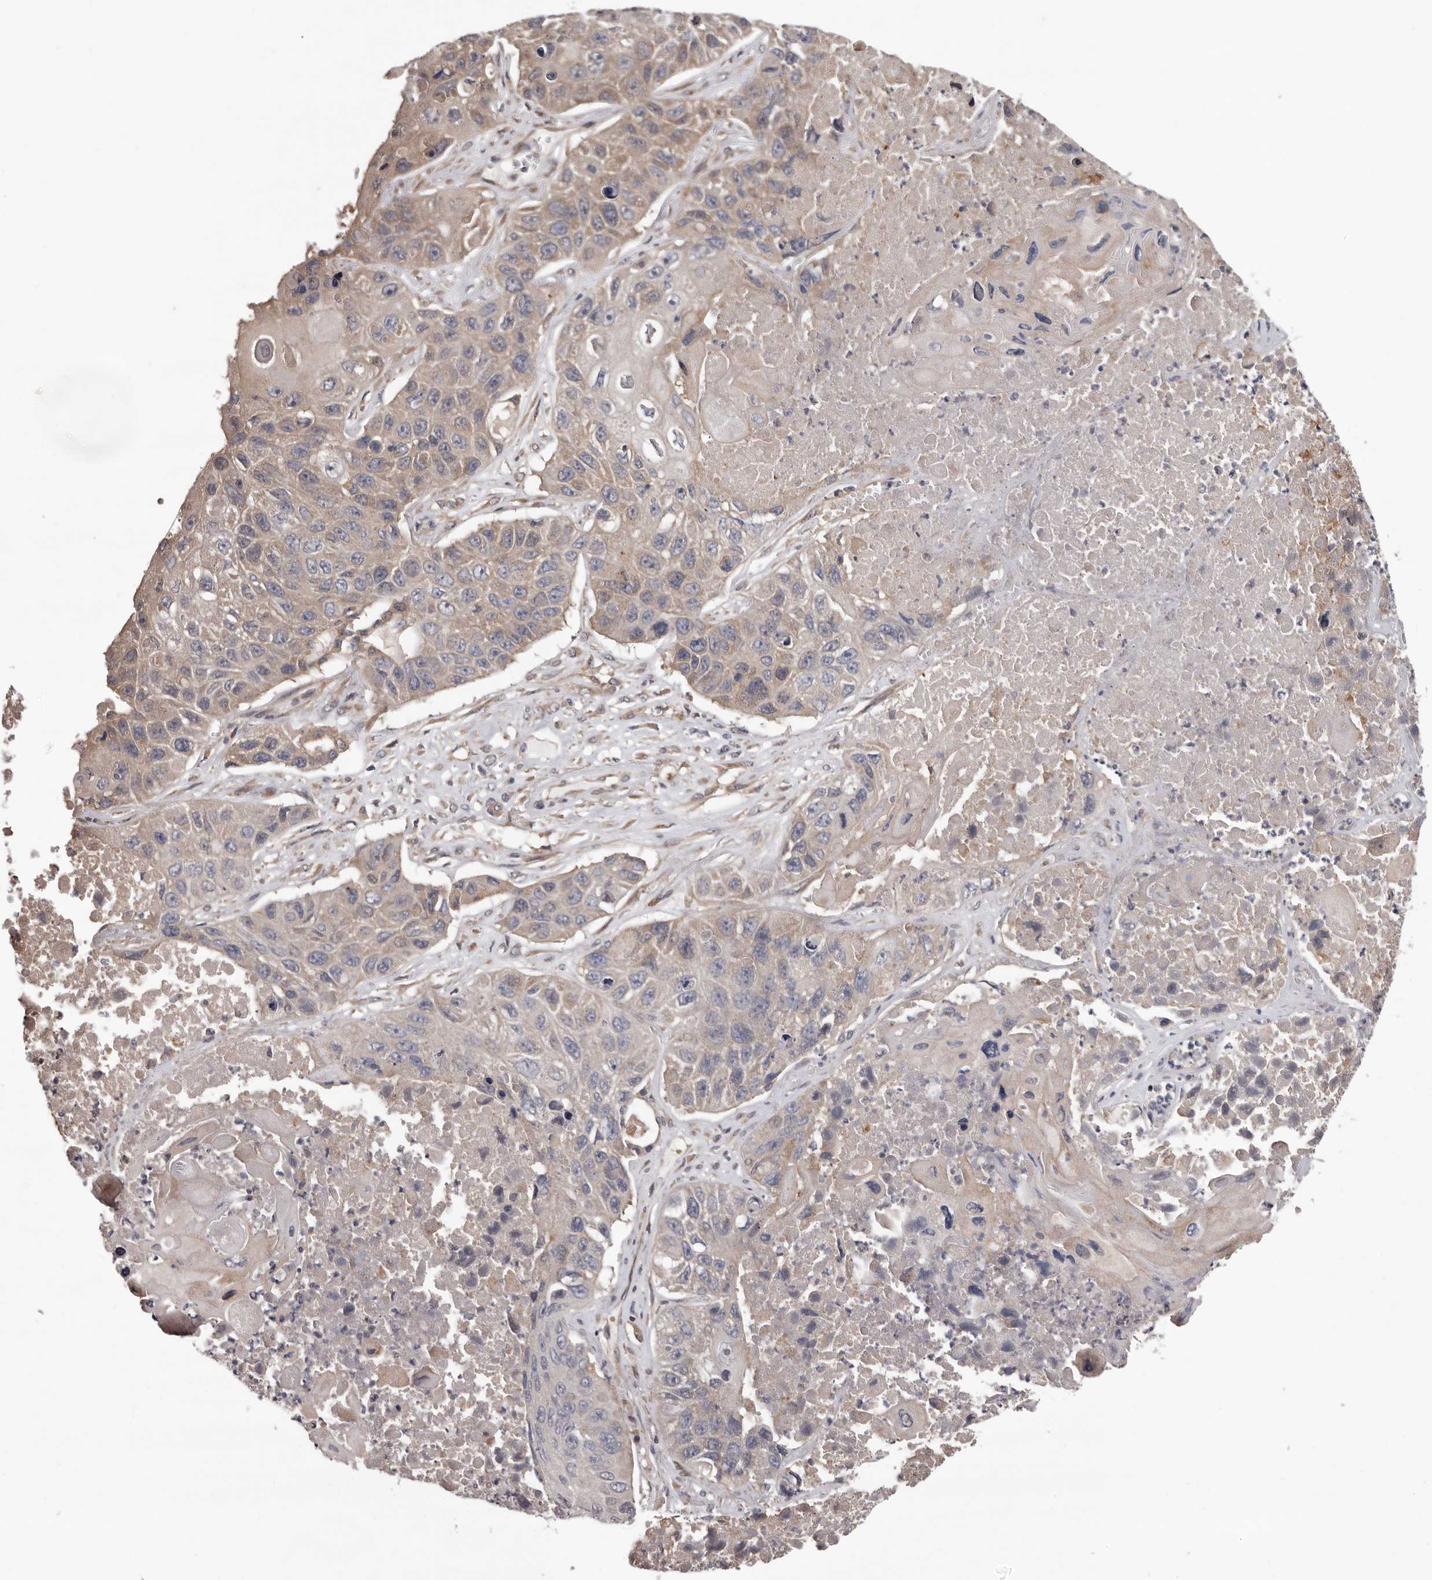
{"staining": {"intensity": "weak", "quantity": "<25%", "location": "cytoplasmic/membranous"}, "tissue": "lung cancer", "cell_type": "Tumor cells", "image_type": "cancer", "snomed": [{"axis": "morphology", "description": "Squamous cell carcinoma, NOS"}, {"axis": "topography", "description": "Lung"}], "caption": "Human lung cancer (squamous cell carcinoma) stained for a protein using IHC exhibits no staining in tumor cells.", "gene": "PRKD1", "patient": {"sex": "male", "age": 61}}